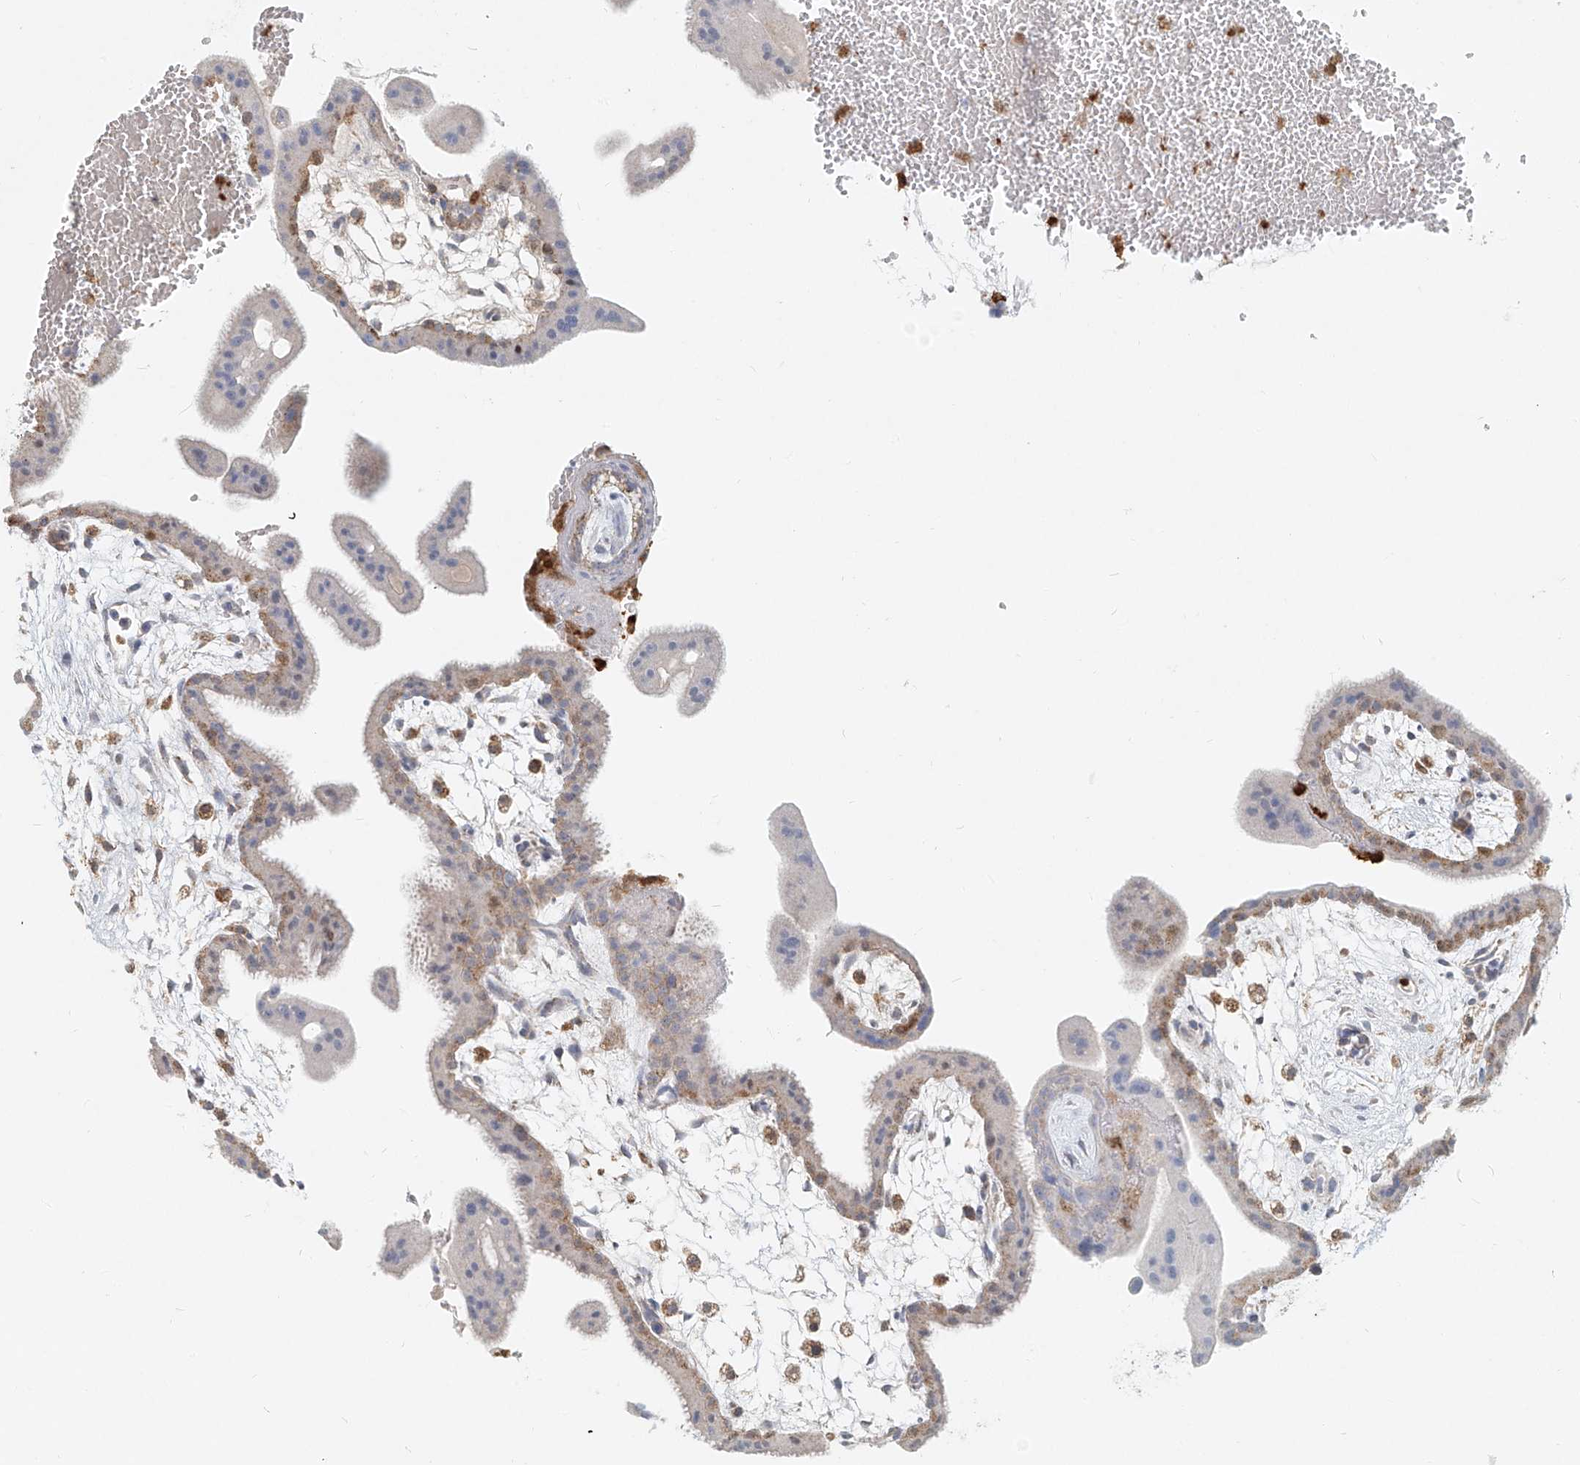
{"staining": {"intensity": "moderate", "quantity": "<25%", "location": "cytoplasmic/membranous"}, "tissue": "placenta", "cell_type": "Trophoblastic cells", "image_type": "normal", "snomed": [{"axis": "morphology", "description": "Normal tissue, NOS"}, {"axis": "topography", "description": "Placenta"}], "caption": "The image reveals a brown stain indicating the presence of a protein in the cytoplasmic/membranous of trophoblastic cells in placenta.", "gene": "PTPRA", "patient": {"sex": "female", "age": 35}}